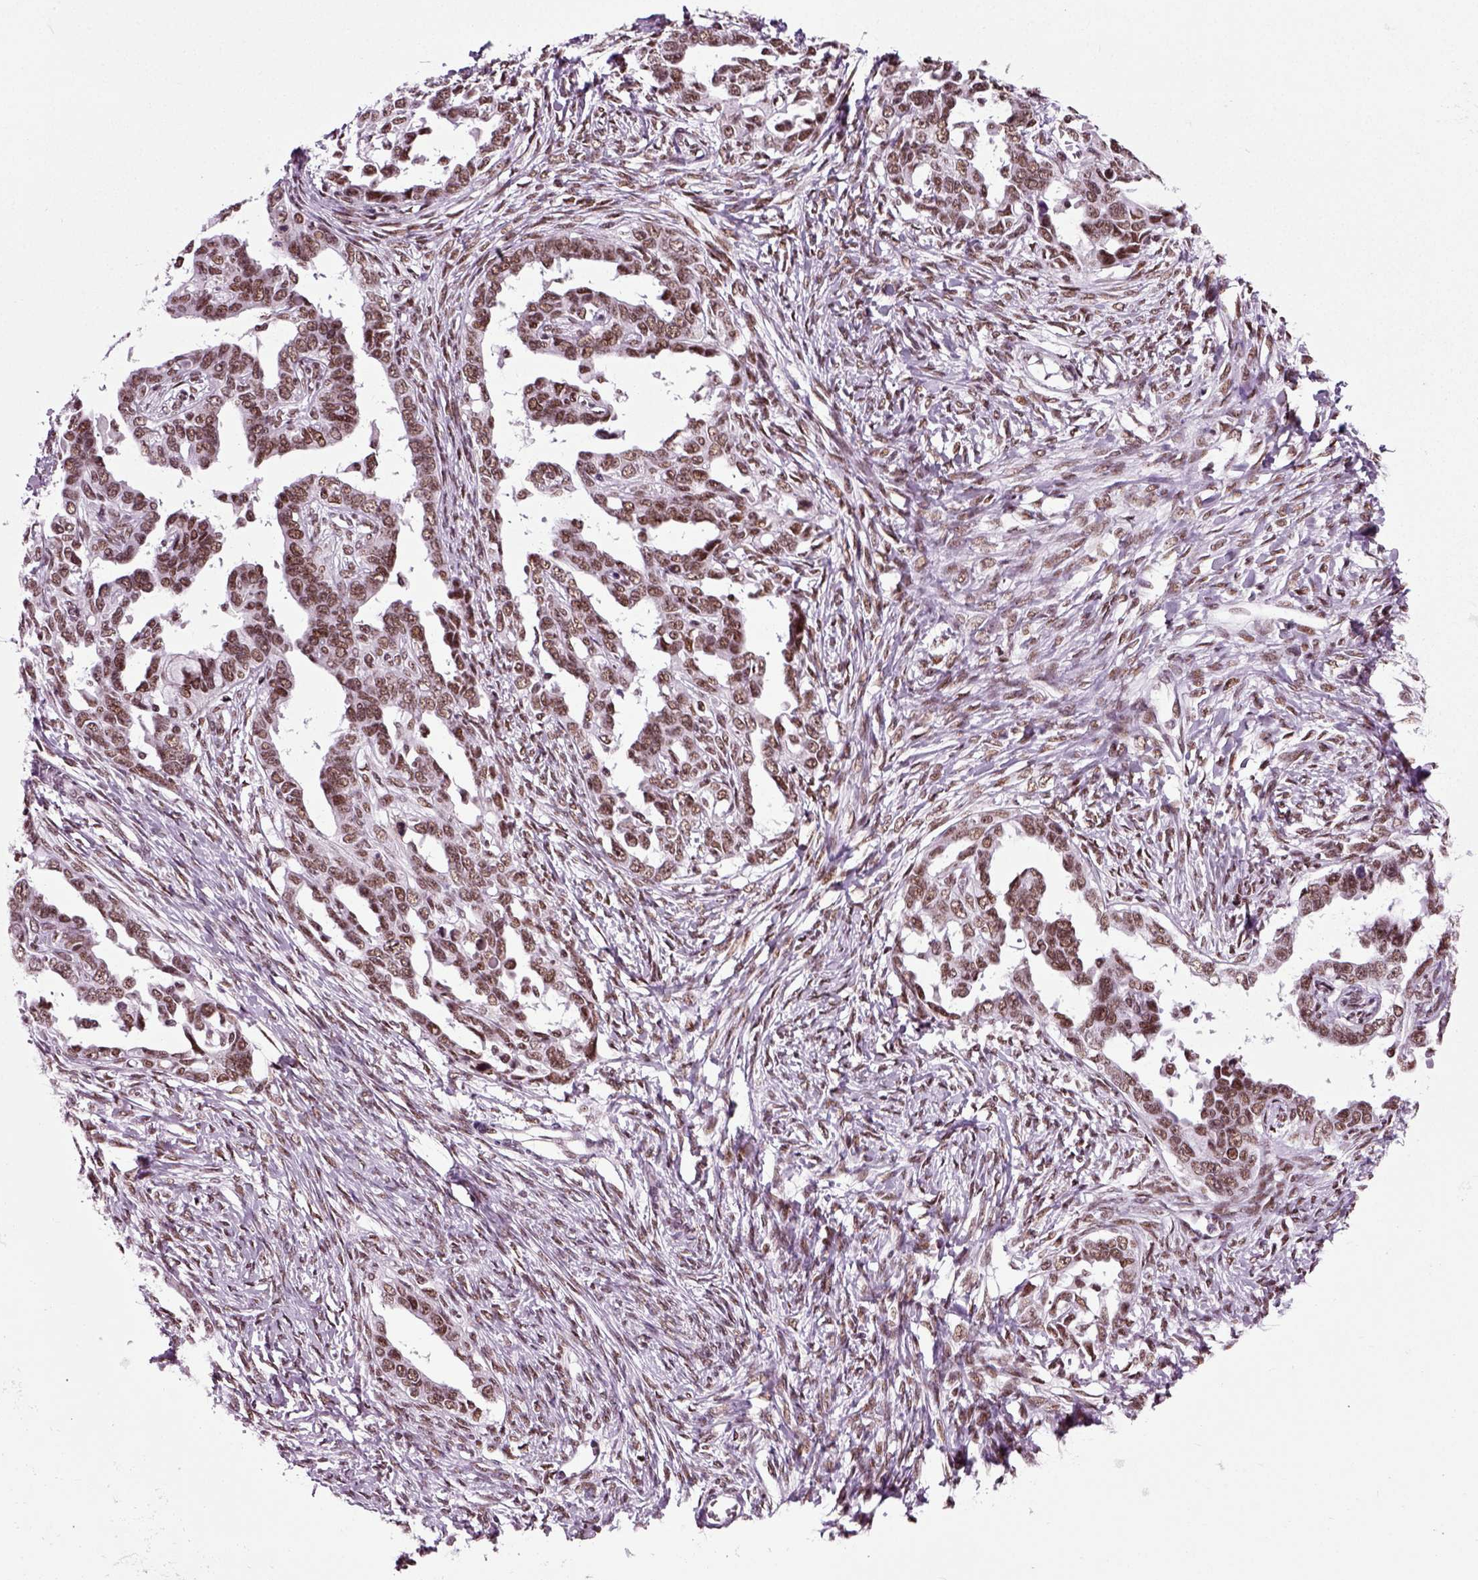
{"staining": {"intensity": "moderate", "quantity": ">75%", "location": "nuclear"}, "tissue": "ovarian cancer", "cell_type": "Tumor cells", "image_type": "cancer", "snomed": [{"axis": "morphology", "description": "Cystadenocarcinoma, serous, NOS"}, {"axis": "topography", "description": "Ovary"}], "caption": "Ovarian cancer stained with DAB (3,3'-diaminobenzidine) IHC displays medium levels of moderate nuclear expression in approximately >75% of tumor cells.", "gene": "RCOR3", "patient": {"sex": "female", "age": 69}}